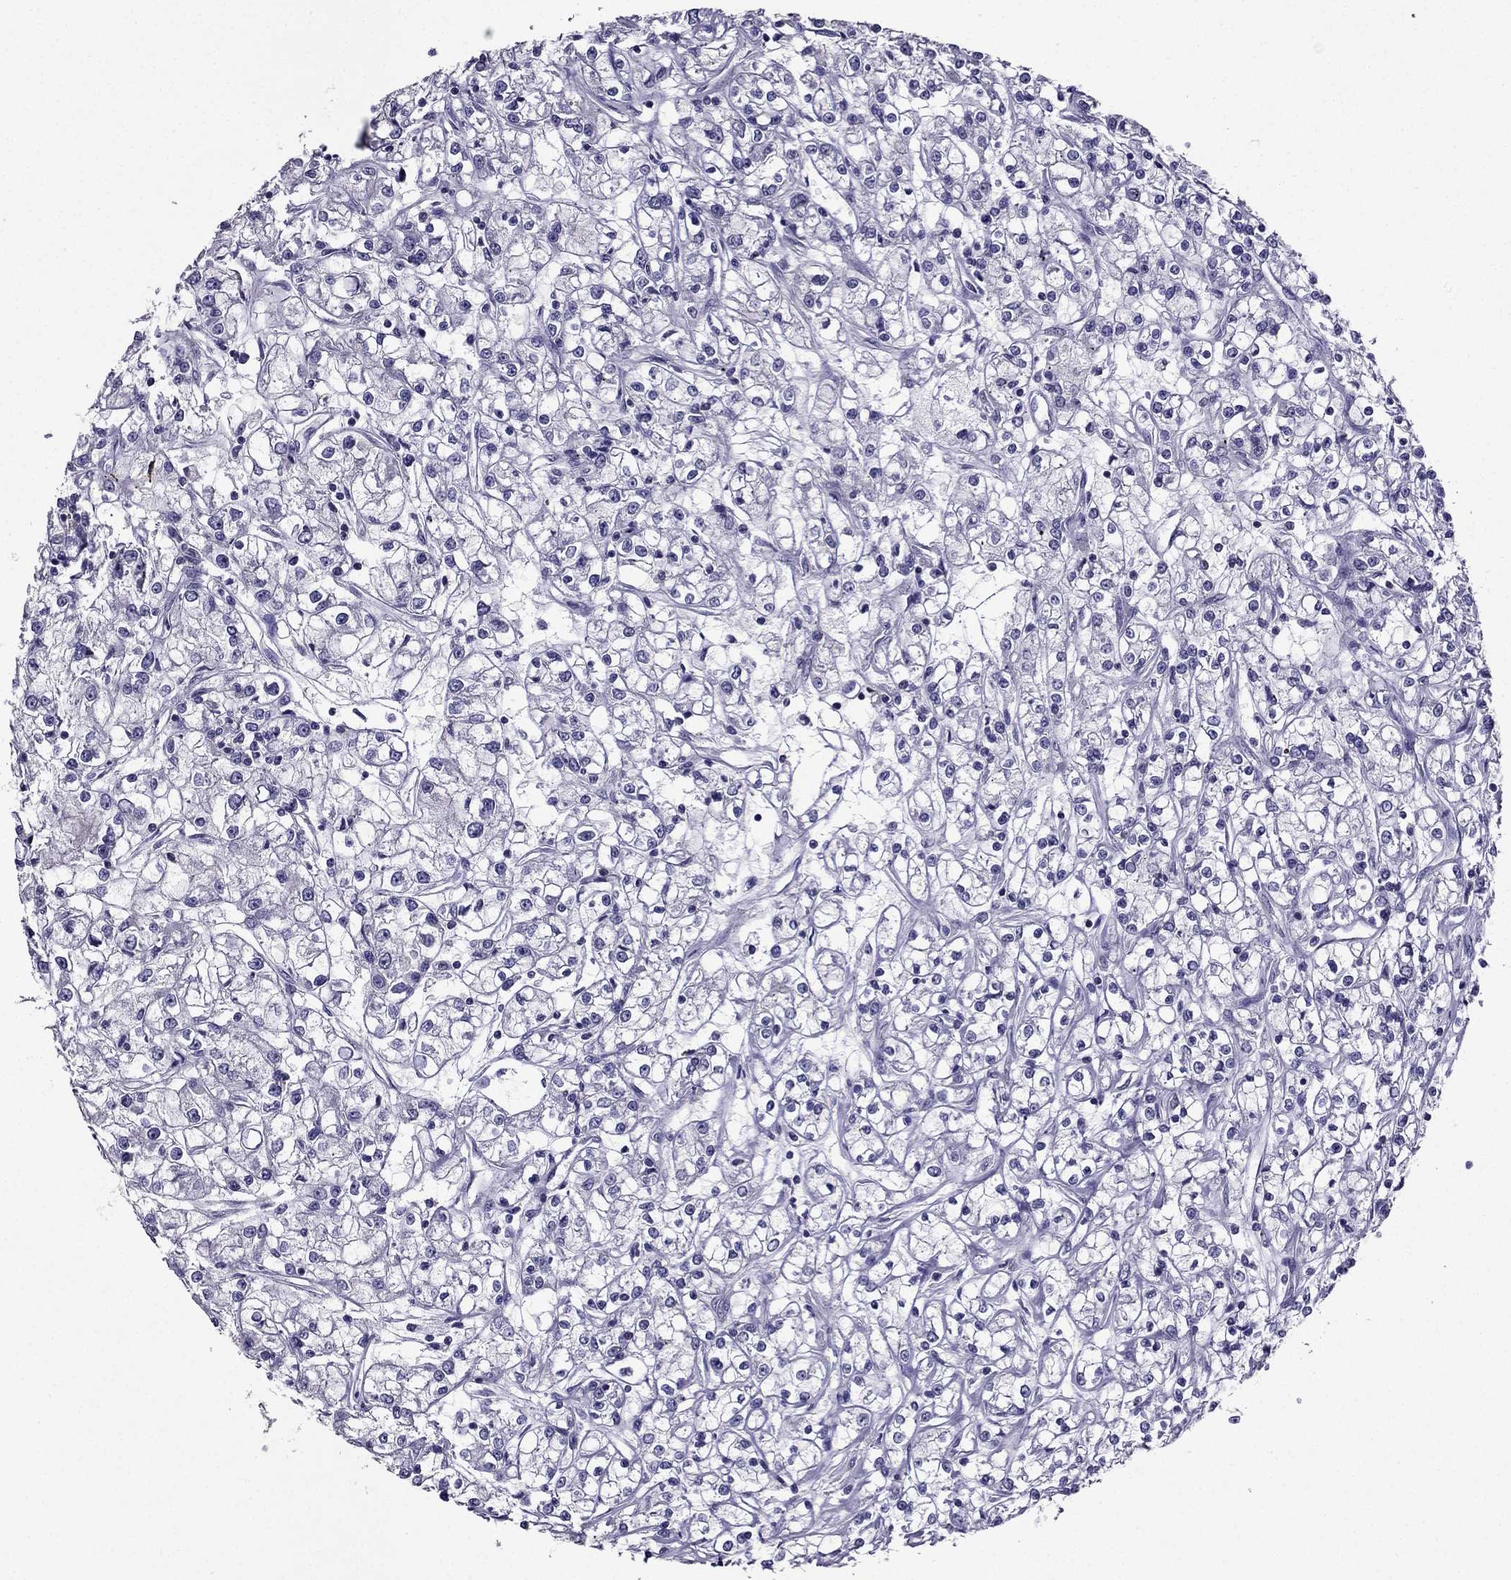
{"staining": {"intensity": "negative", "quantity": "none", "location": "none"}, "tissue": "renal cancer", "cell_type": "Tumor cells", "image_type": "cancer", "snomed": [{"axis": "morphology", "description": "Adenocarcinoma, NOS"}, {"axis": "topography", "description": "Kidney"}], "caption": "Tumor cells show no significant staining in renal cancer.", "gene": "AAK1", "patient": {"sex": "female", "age": 59}}